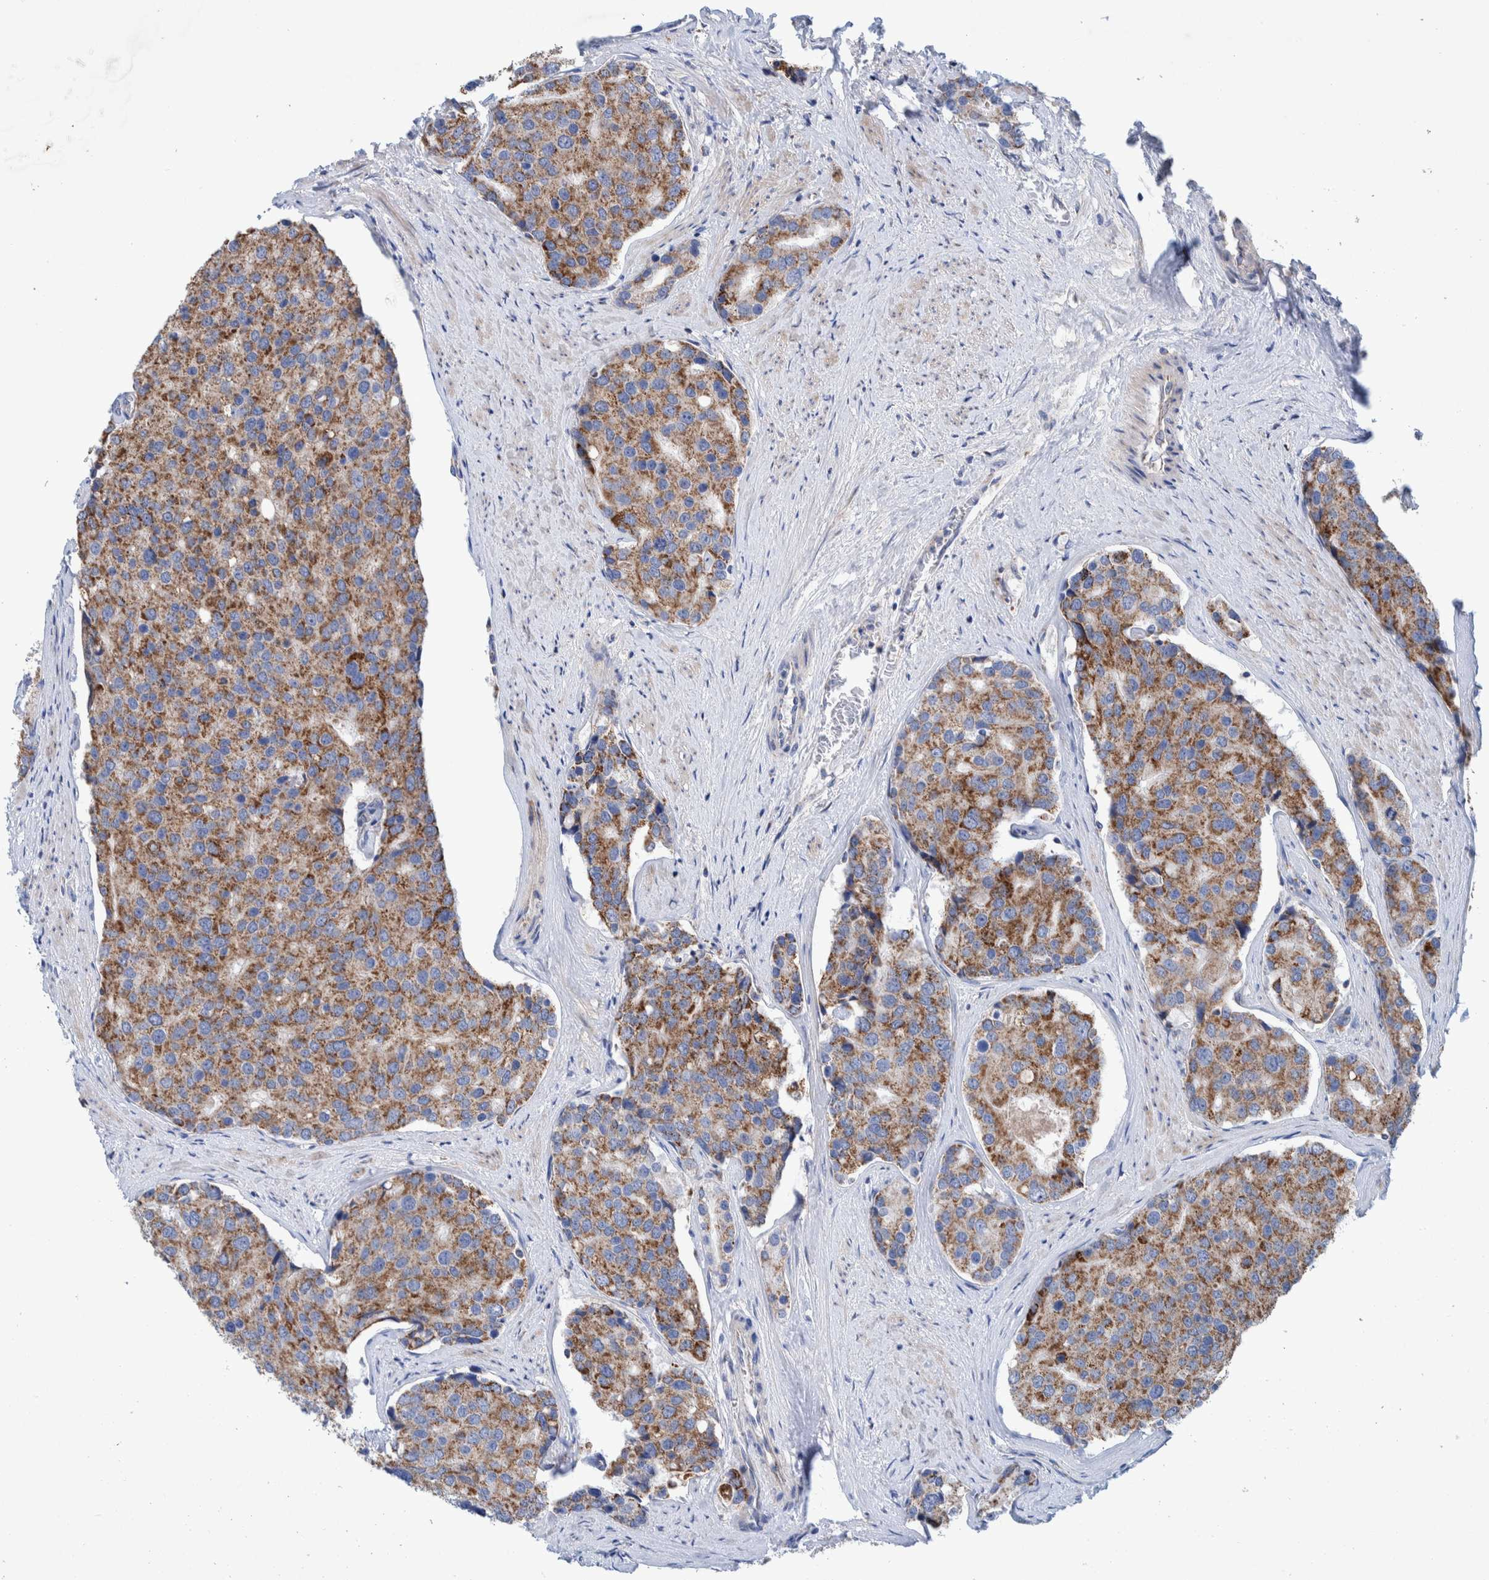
{"staining": {"intensity": "moderate", "quantity": ">75%", "location": "cytoplasmic/membranous"}, "tissue": "prostate cancer", "cell_type": "Tumor cells", "image_type": "cancer", "snomed": [{"axis": "morphology", "description": "Adenocarcinoma, High grade"}, {"axis": "topography", "description": "Prostate"}], "caption": "Immunohistochemistry (IHC) of prostate high-grade adenocarcinoma reveals medium levels of moderate cytoplasmic/membranous positivity in approximately >75% of tumor cells. The staining was performed using DAB (3,3'-diaminobenzidine) to visualize the protein expression in brown, while the nuclei were stained in blue with hematoxylin (Magnification: 20x).", "gene": "DECR1", "patient": {"sex": "male", "age": 50}}